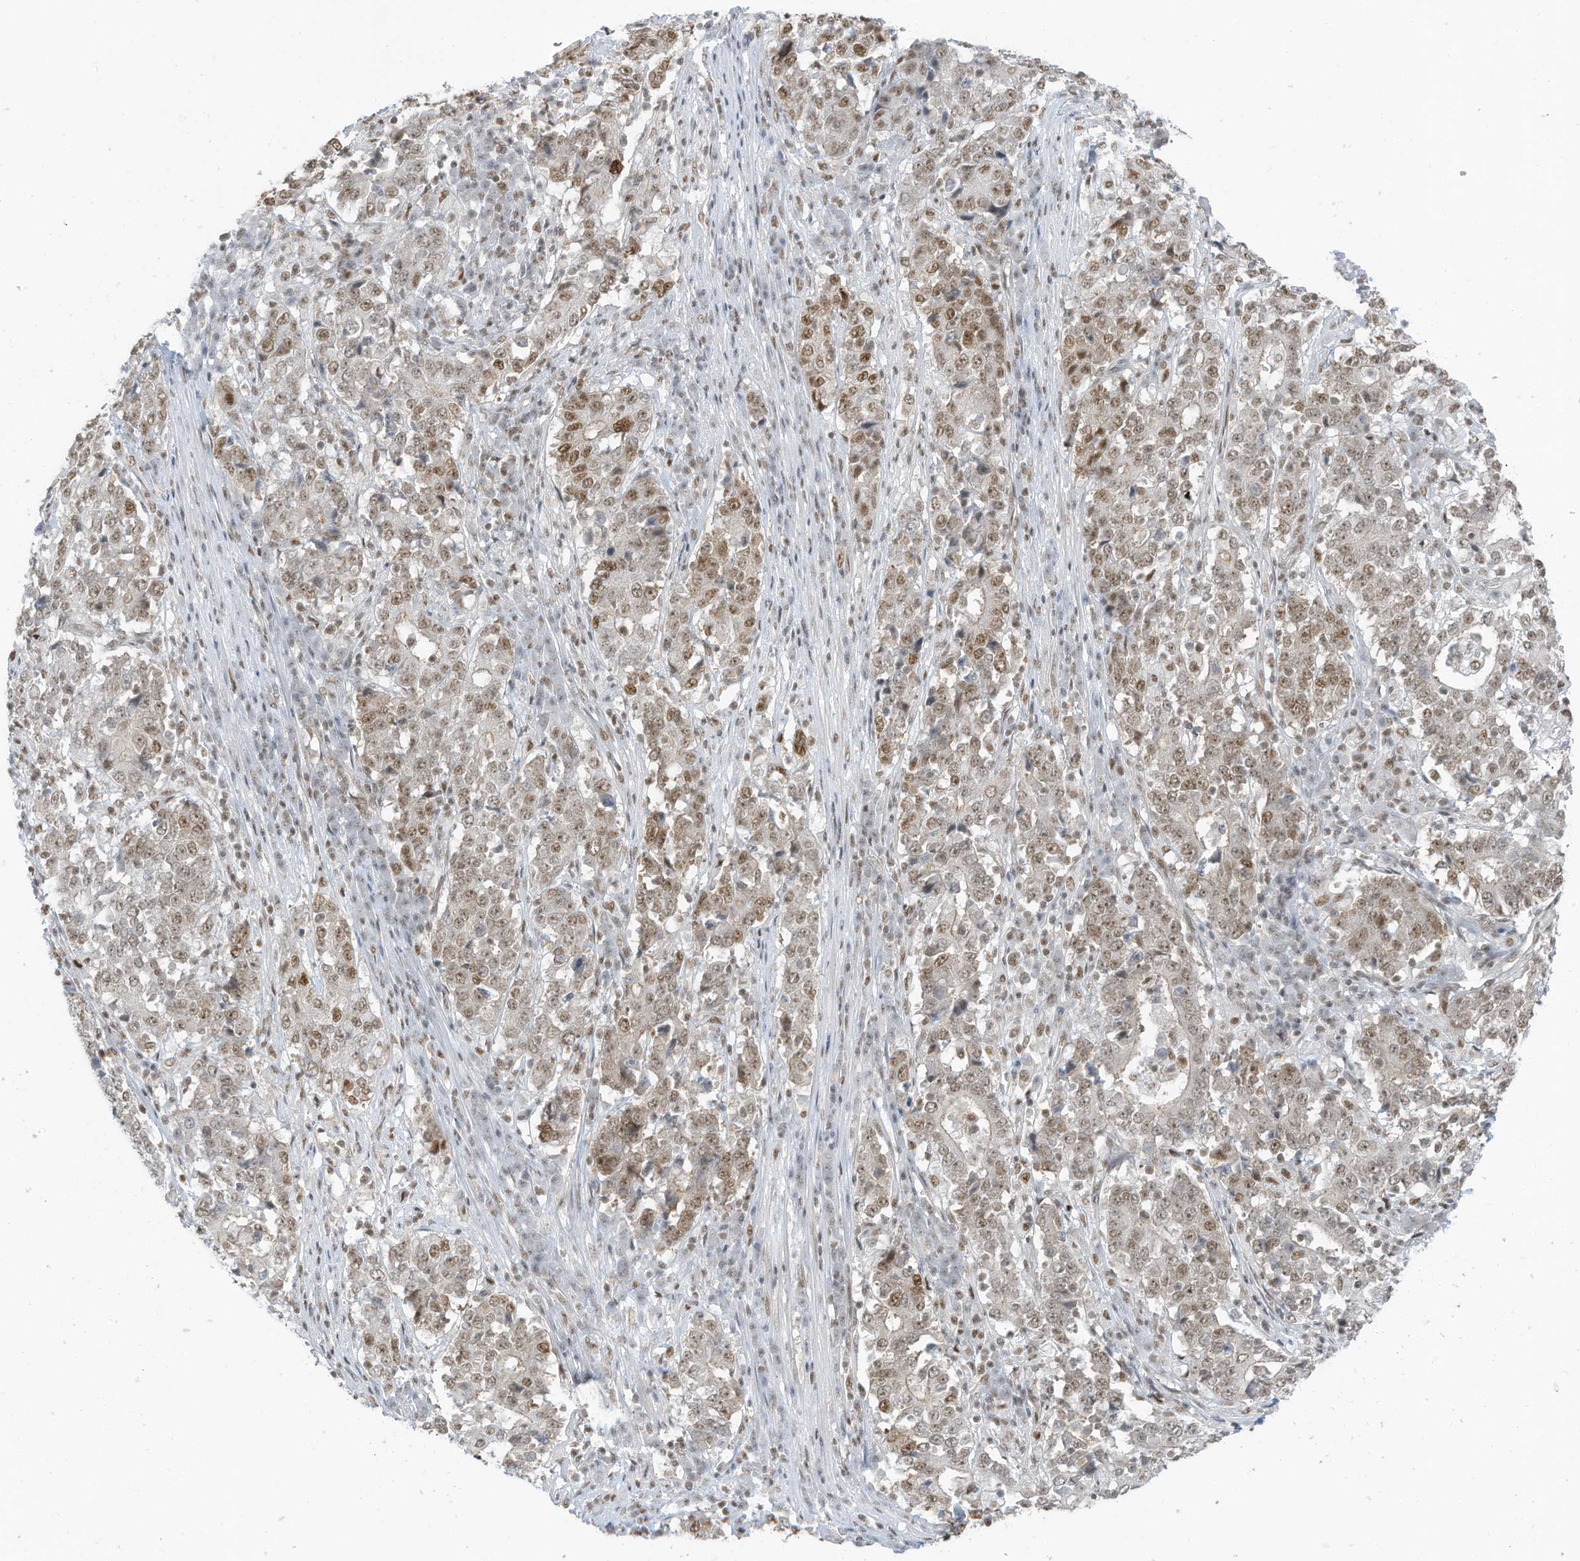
{"staining": {"intensity": "moderate", "quantity": ">75%", "location": "nuclear"}, "tissue": "stomach cancer", "cell_type": "Tumor cells", "image_type": "cancer", "snomed": [{"axis": "morphology", "description": "Adenocarcinoma, NOS"}, {"axis": "topography", "description": "Stomach"}], "caption": "Protein analysis of stomach cancer tissue demonstrates moderate nuclear positivity in about >75% of tumor cells.", "gene": "DBR1", "patient": {"sex": "male", "age": 59}}